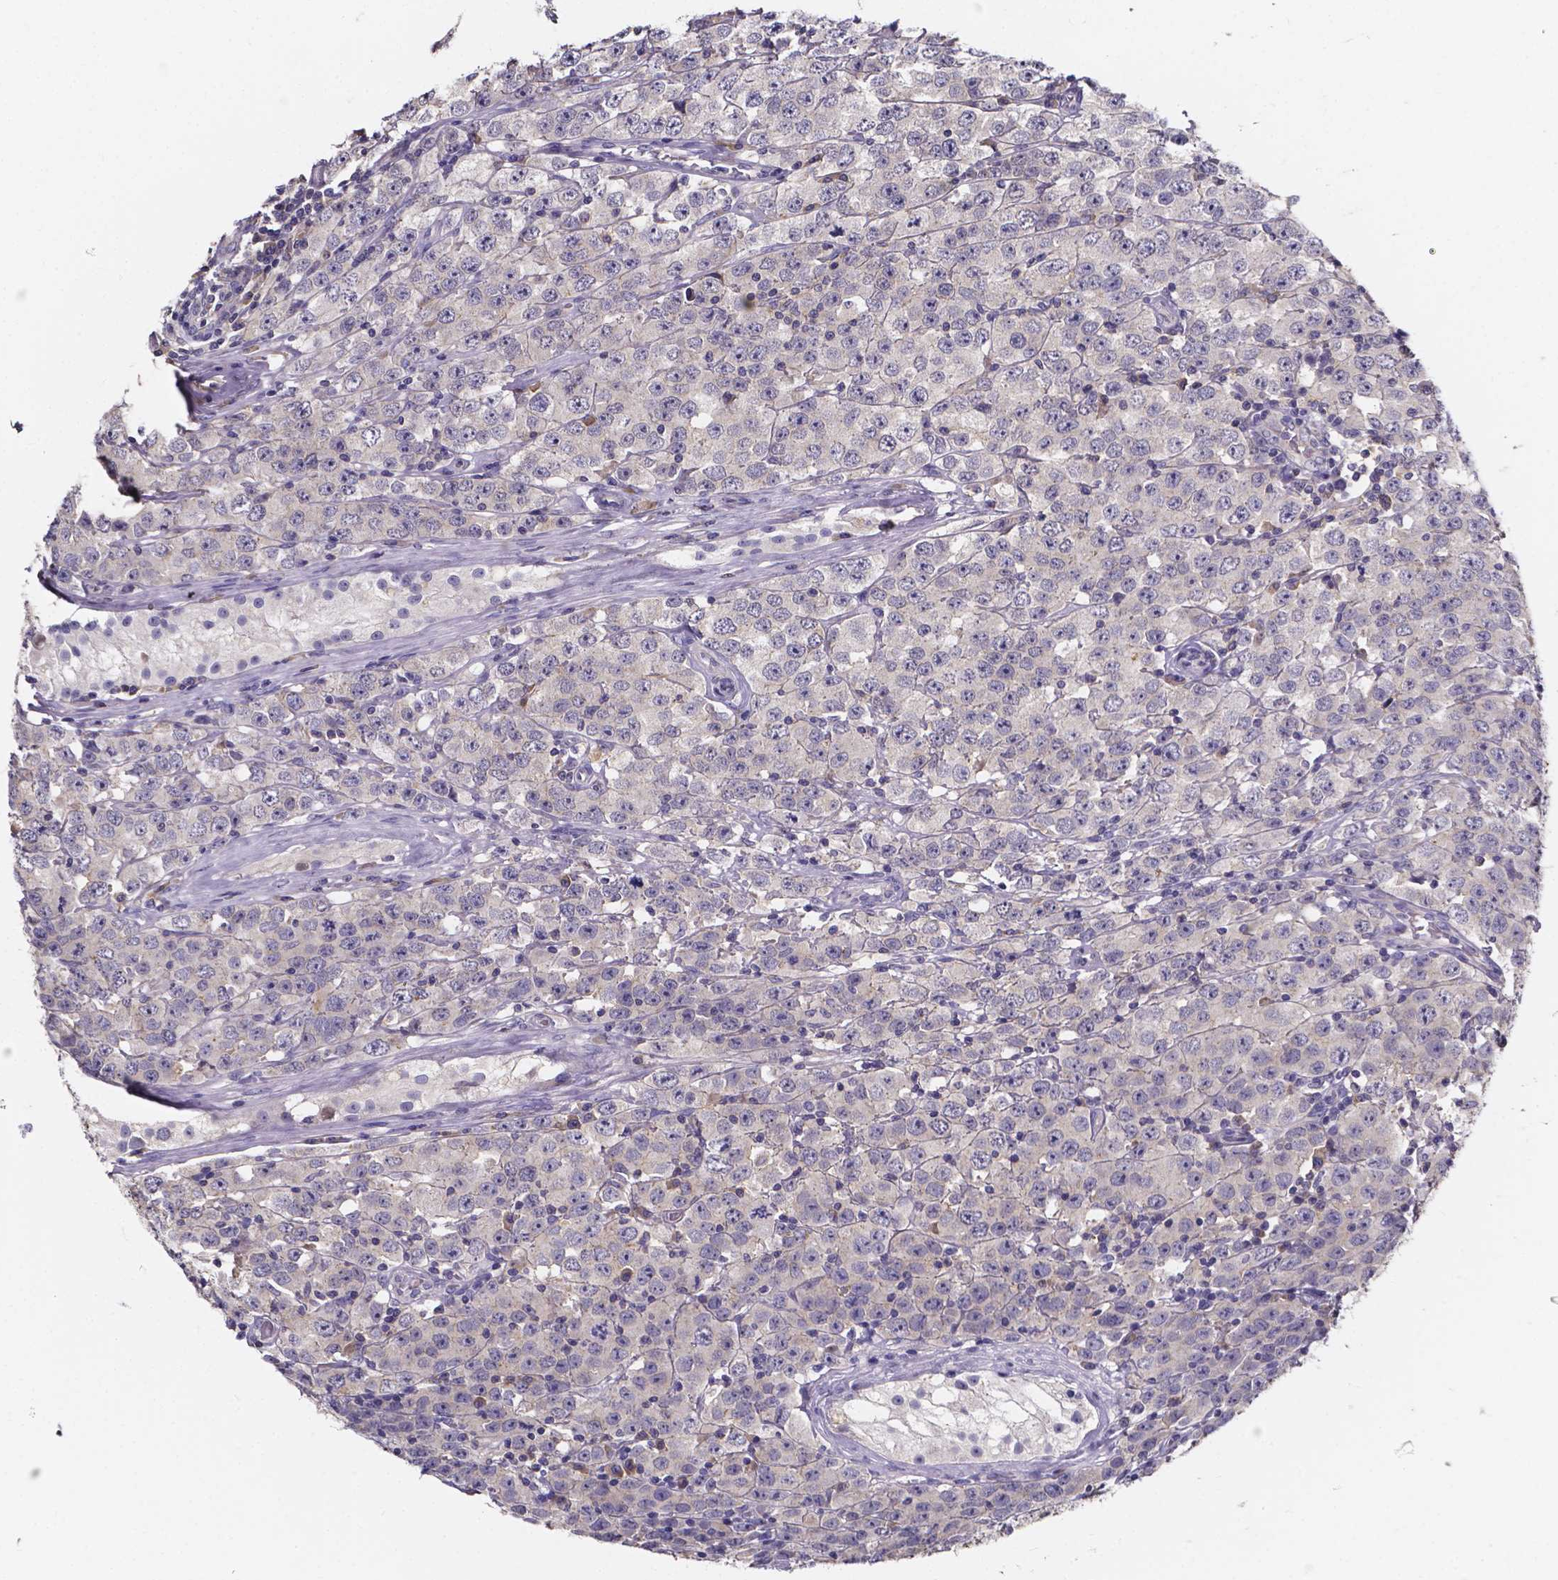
{"staining": {"intensity": "negative", "quantity": "none", "location": "none"}, "tissue": "testis cancer", "cell_type": "Tumor cells", "image_type": "cancer", "snomed": [{"axis": "morphology", "description": "Seminoma, NOS"}, {"axis": "topography", "description": "Testis"}], "caption": "High magnification brightfield microscopy of testis cancer (seminoma) stained with DAB (3,3'-diaminobenzidine) (brown) and counterstained with hematoxylin (blue): tumor cells show no significant positivity.", "gene": "SPOCD1", "patient": {"sex": "male", "age": 52}}